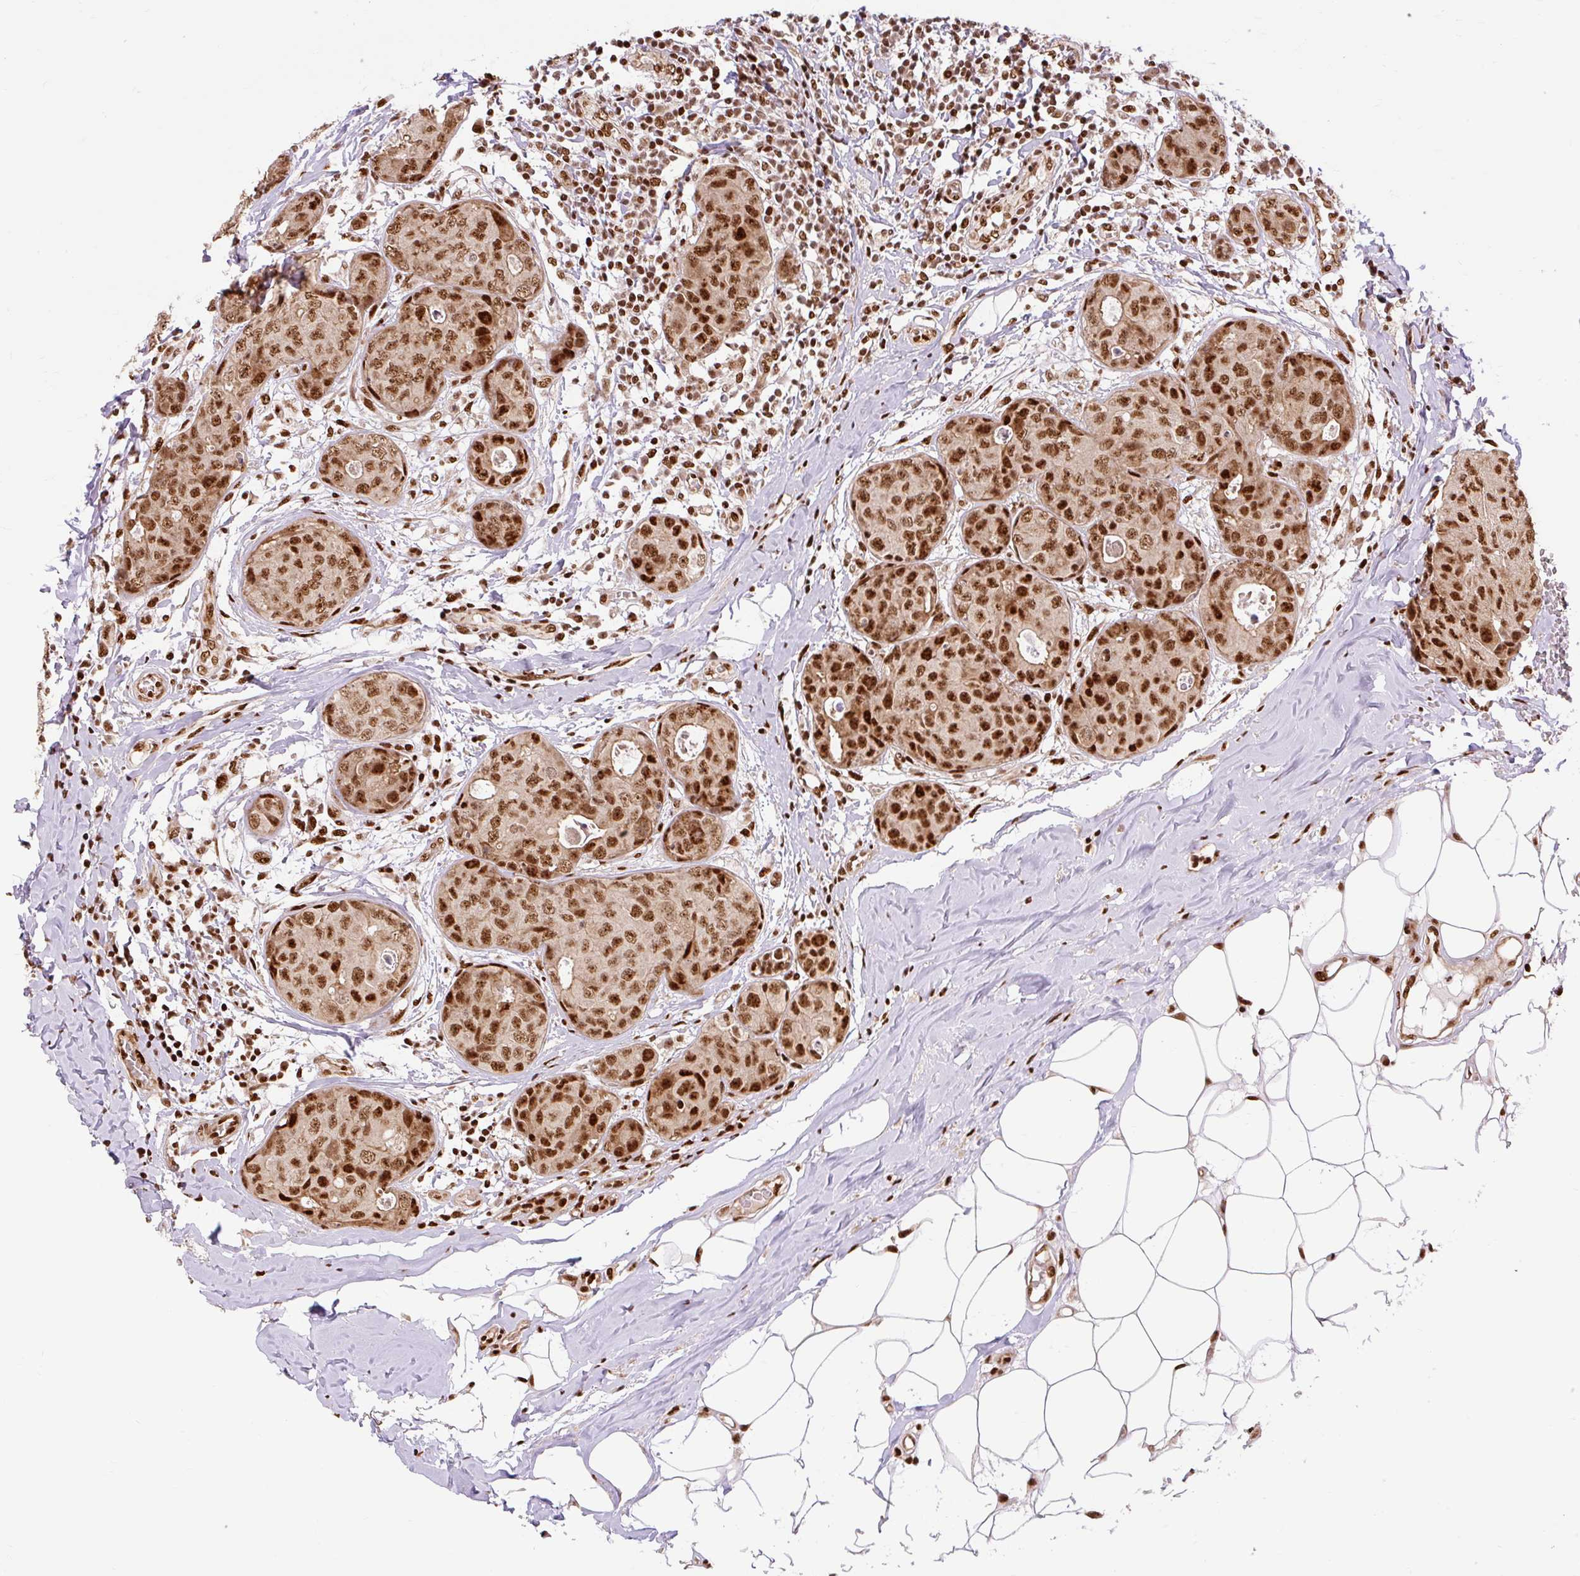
{"staining": {"intensity": "strong", "quantity": ">75%", "location": "nuclear"}, "tissue": "breast cancer", "cell_type": "Tumor cells", "image_type": "cancer", "snomed": [{"axis": "morphology", "description": "Duct carcinoma"}, {"axis": "topography", "description": "Breast"}], "caption": "Breast cancer (intraductal carcinoma) stained with IHC shows strong nuclear positivity in approximately >75% of tumor cells.", "gene": "MECOM", "patient": {"sex": "female", "age": 43}}